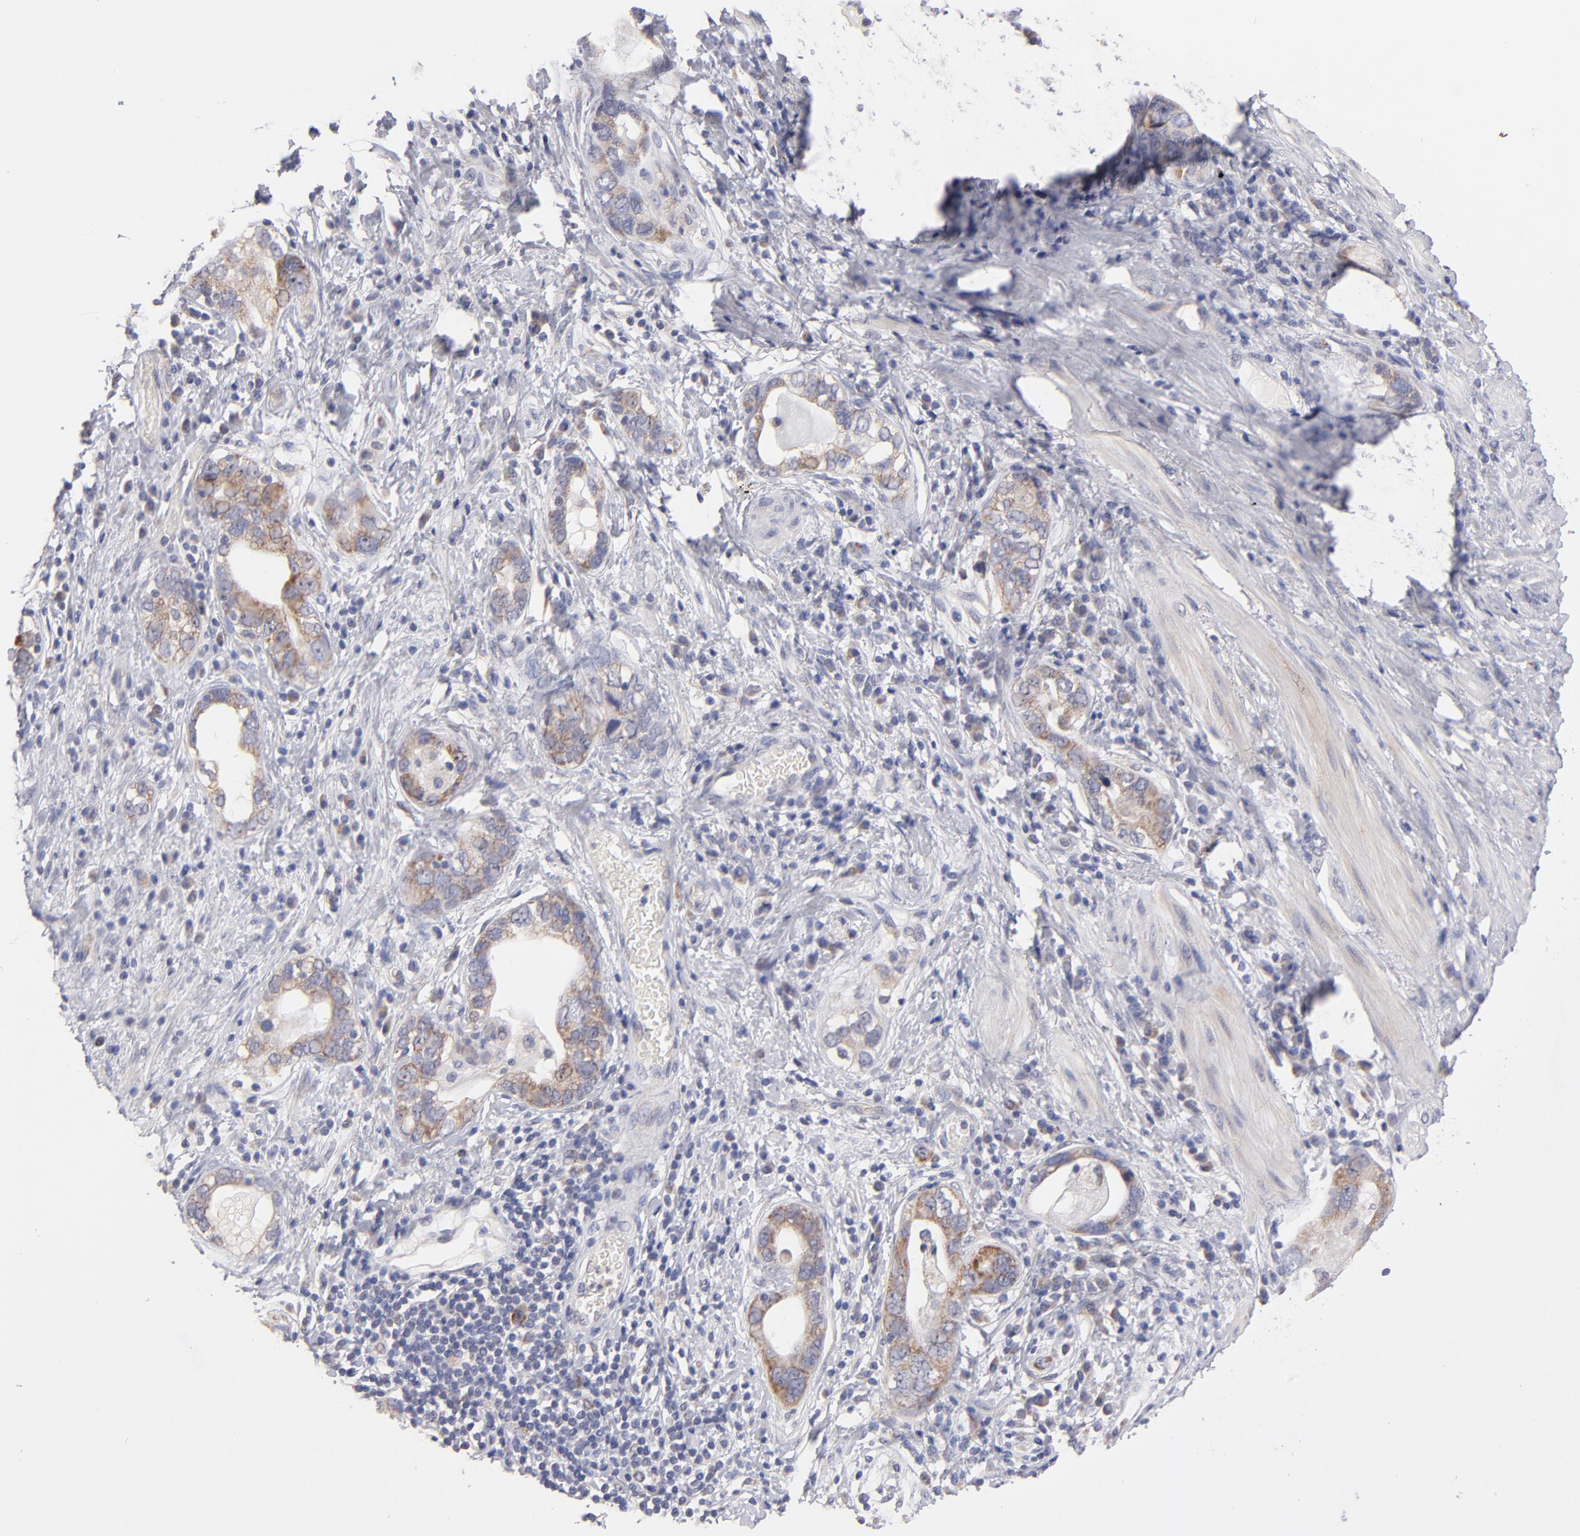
{"staining": {"intensity": "moderate", "quantity": ">75%", "location": "cytoplasmic/membranous"}, "tissue": "stomach cancer", "cell_type": "Tumor cells", "image_type": "cancer", "snomed": [{"axis": "morphology", "description": "Adenocarcinoma, NOS"}, {"axis": "topography", "description": "Stomach, lower"}], "caption": "Immunohistochemistry (IHC) image of stomach adenocarcinoma stained for a protein (brown), which exhibits medium levels of moderate cytoplasmic/membranous positivity in approximately >75% of tumor cells.", "gene": "HCCS", "patient": {"sex": "female", "age": 93}}